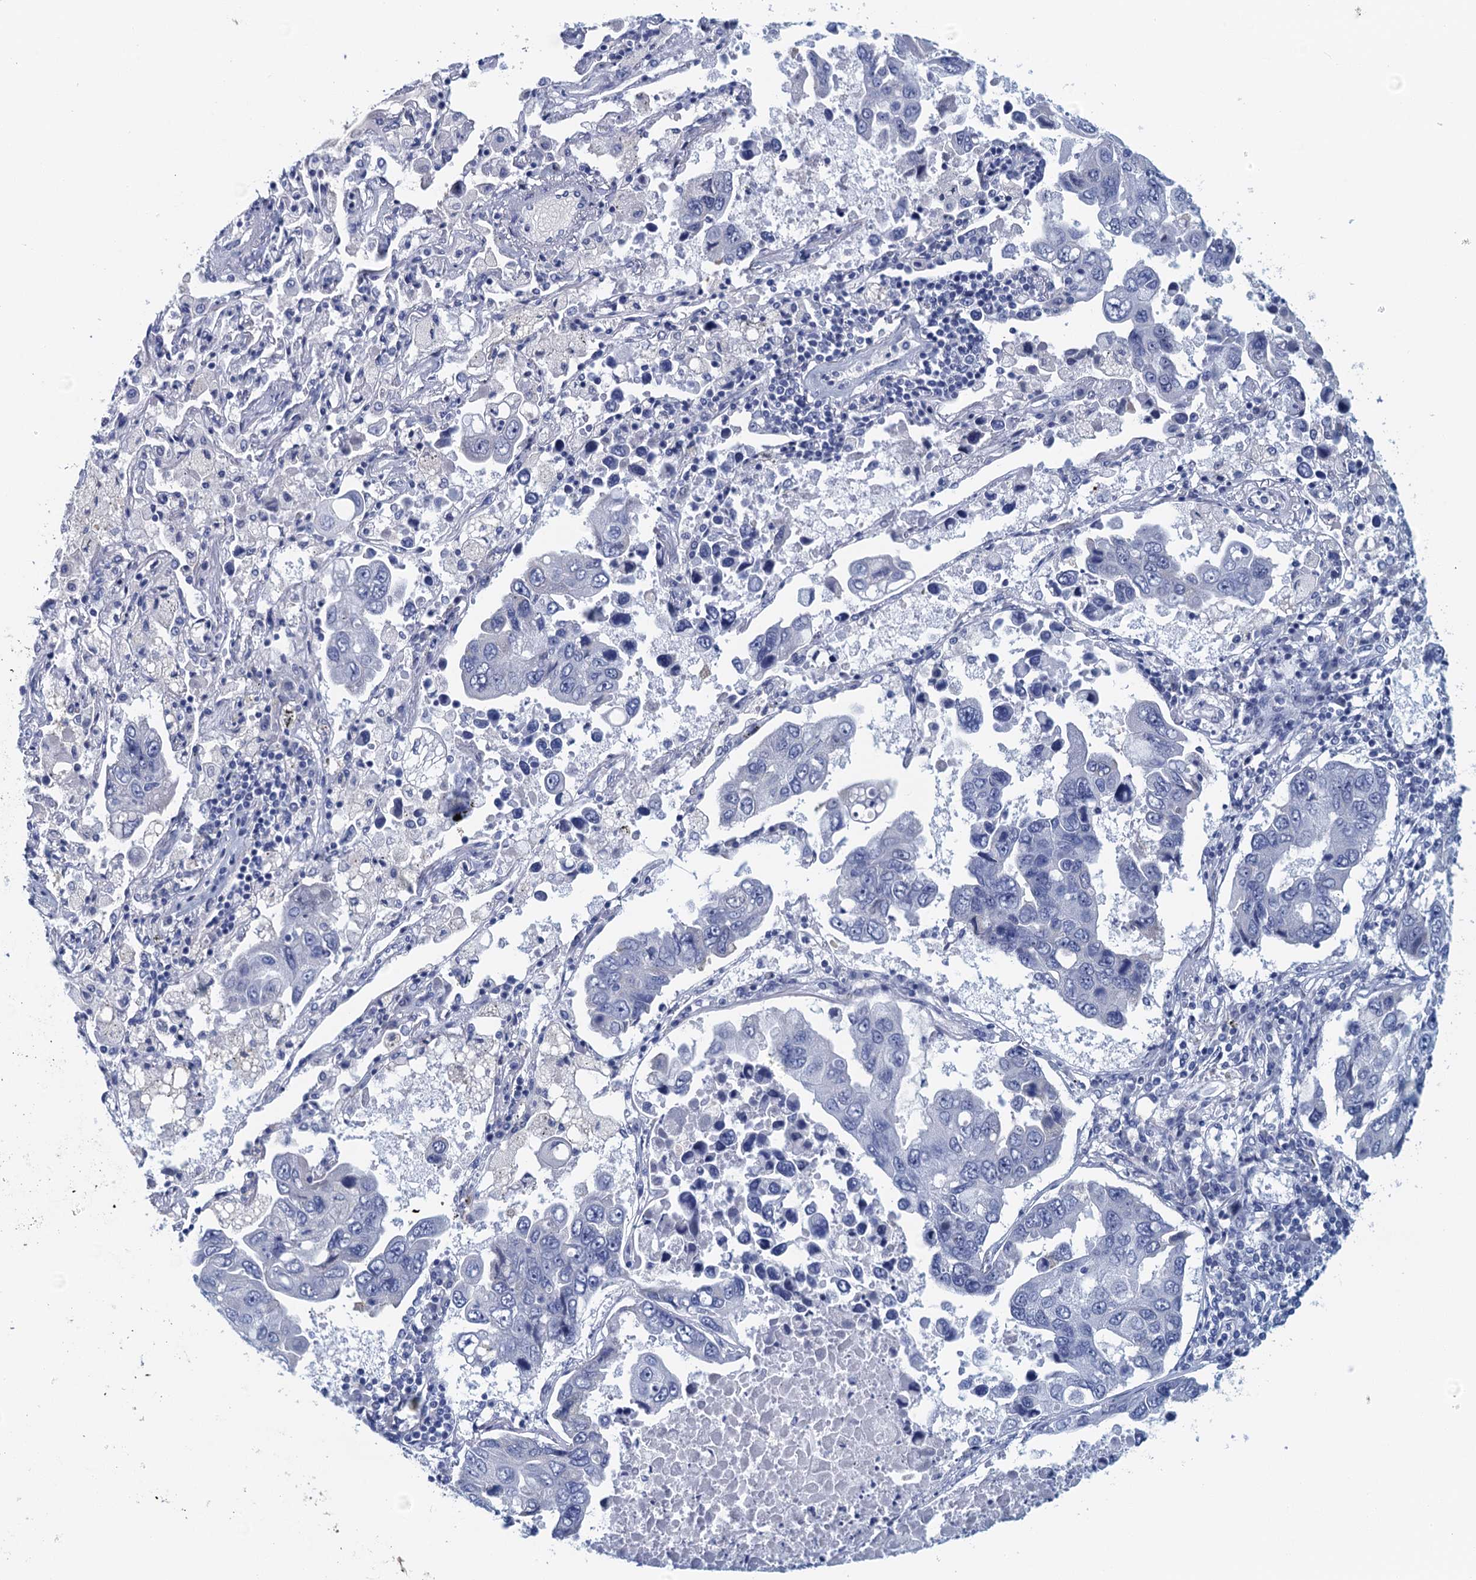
{"staining": {"intensity": "negative", "quantity": "none", "location": "none"}, "tissue": "lung cancer", "cell_type": "Tumor cells", "image_type": "cancer", "snomed": [{"axis": "morphology", "description": "Adenocarcinoma, NOS"}, {"axis": "topography", "description": "Lung"}], "caption": "The histopathology image shows no staining of tumor cells in lung cancer.", "gene": "CYP51A1", "patient": {"sex": "male", "age": 64}}